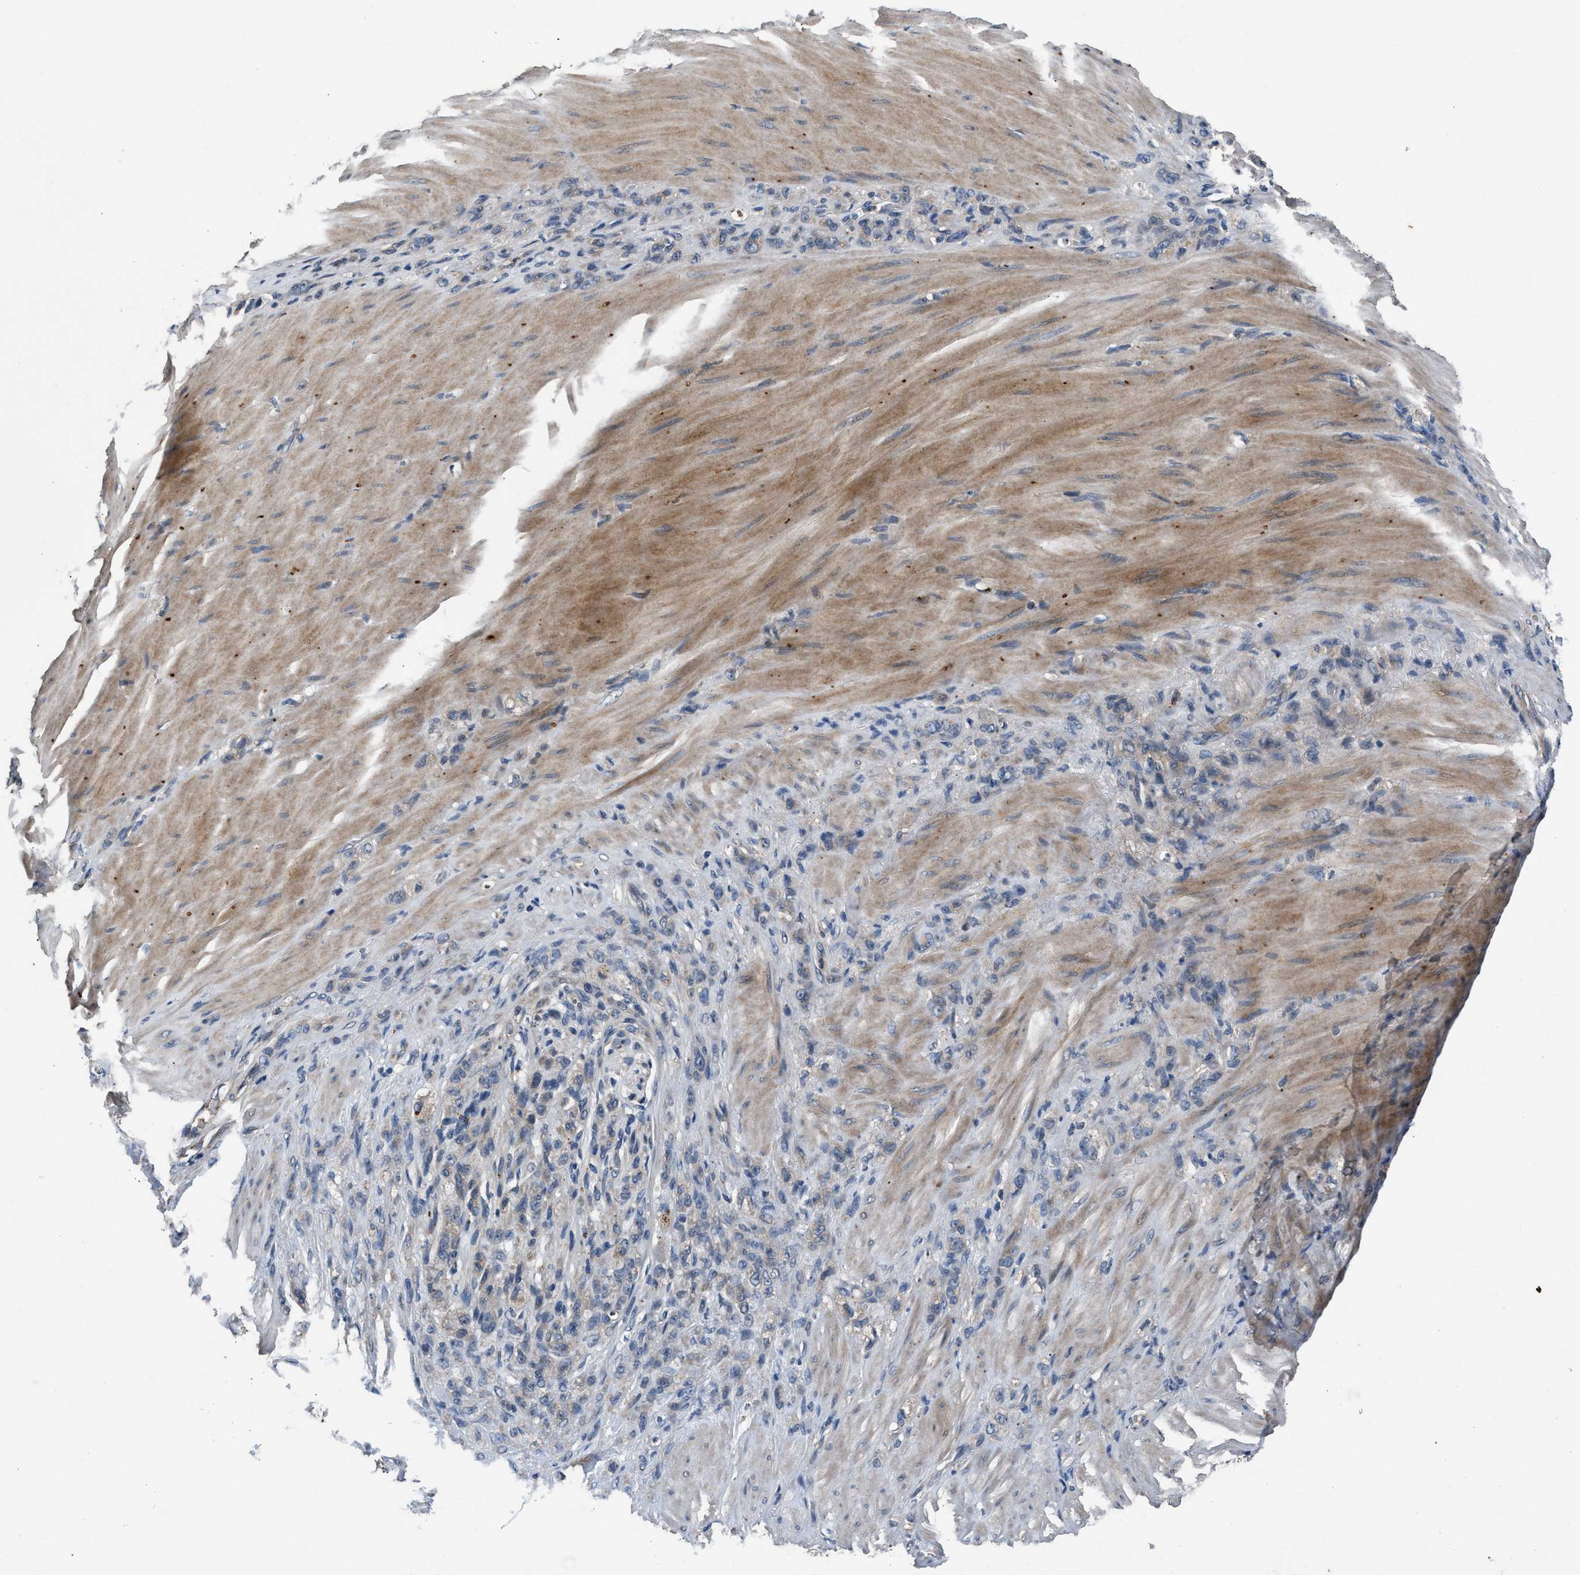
{"staining": {"intensity": "weak", "quantity": "<25%", "location": "cytoplasmic/membranous"}, "tissue": "stomach cancer", "cell_type": "Tumor cells", "image_type": "cancer", "snomed": [{"axis": "morphology", "description": "Normal tissue, NOS"}, {"axis": "morphology", "description": "Adenocarcinoma, NOS"}, {"axis": "topography", "description": "Stomach"}], "caption": "Immunohistochemical staining of human stomach adenocarcinoma exhibits no significant staining in tumor cells. The staining was performed using DAB to visualize the protein expression in brown, while the nuclei were stained in blue with hematoxylin (Magnification: 20x).", "gene": "PRXL2C", "patient": {"sex": "male", "age": 82}}